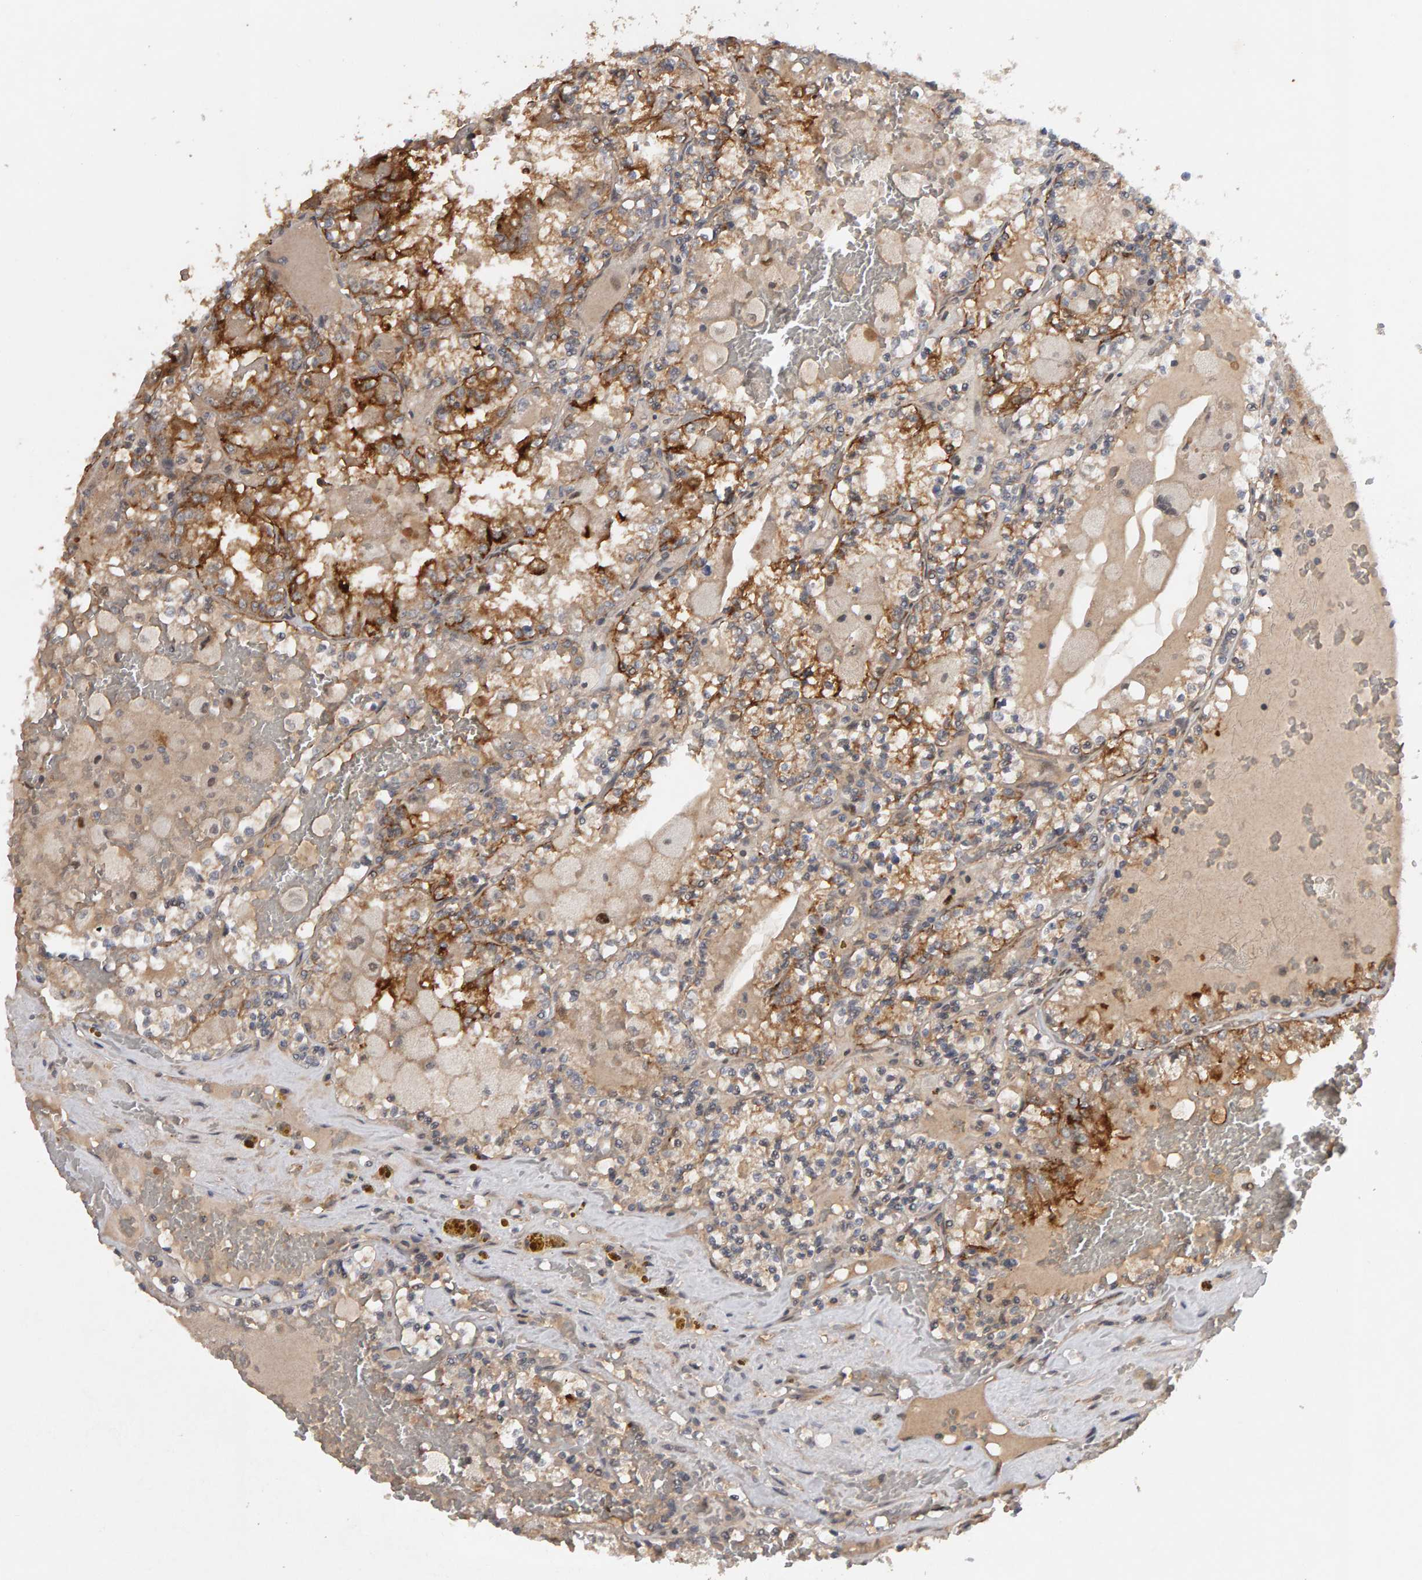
{"staining": {"intensity": "strong", "quantity": "25%-75%", "location": "cytoplasmic/membranous"}, "tissue": "renal cancer", "cell_type": "Tumor cells", "image_type": "cancer", "snomed": [{"axis": "morphology", "description": "Adenocarcinoma, NOS"}, {"axis": "topography", "description": "Kidney"}], "caption": "An image showing strong cytoplasmic/membranous staining in about 25%-75% of tumor cells in renal cancer, as visualized by brown immunohistochemical staining.", "gene": "CDCA5", "patient": {"sex": "female", "age": 56}}